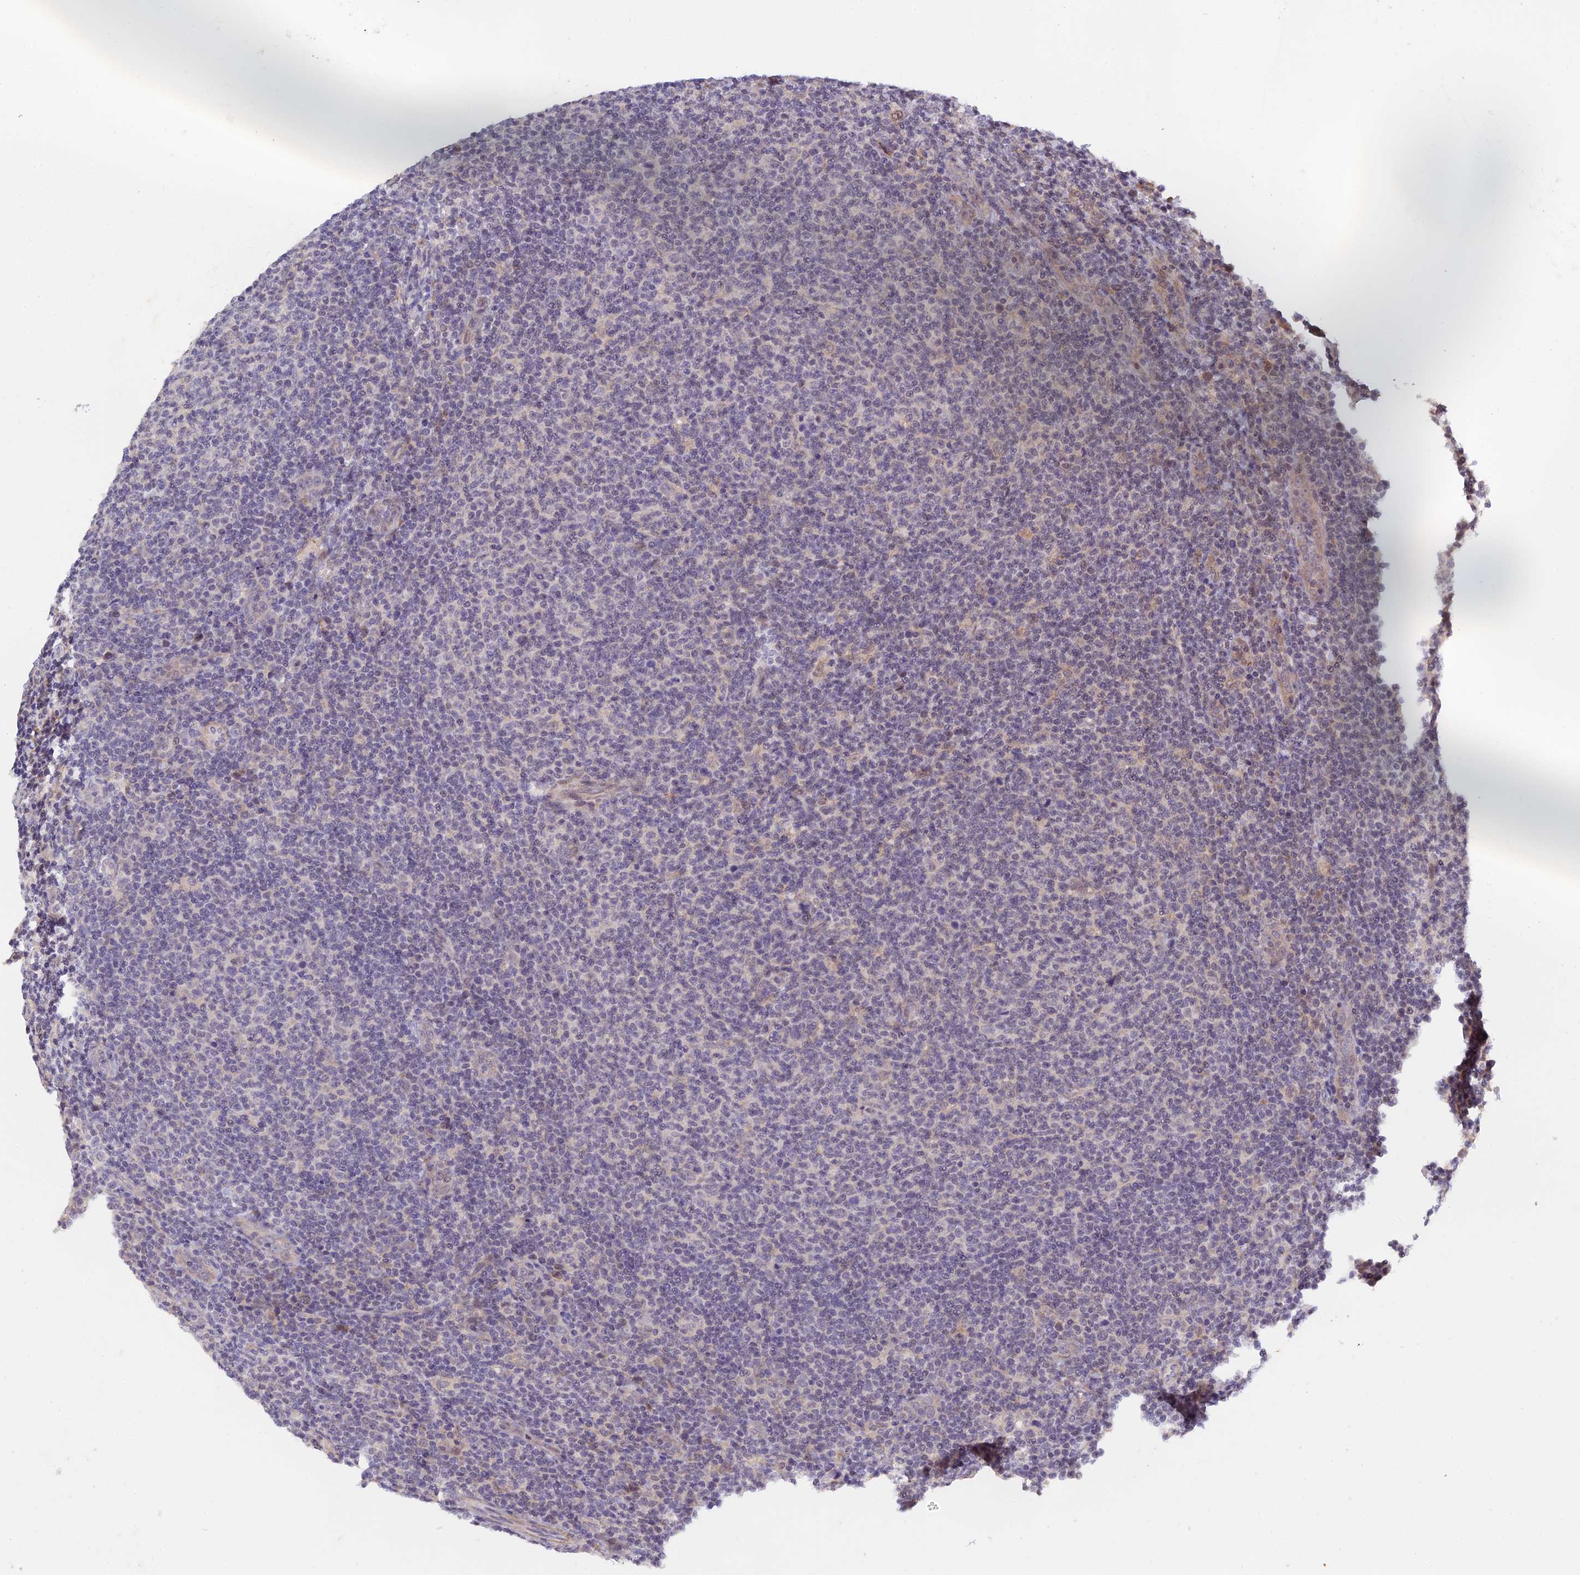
{"staining": {"intensity": "negative", "quantity": "none", "location": "none"}, "tissue": "lymphoma", "cell_type": "Tumor cells", "image_type": "cancer", "snomed": [{"axis": "morphology", "description": "Malignant lymphoma, non-Hodgkin's type, Low grade"}, {"axis": "topography", "description": "Lymph node"}], "caption": "The immunohistochemistry histopathology image has no significant positivity in tumor cells of malignant lymphoma, non-Hodgkin's type (low-grade) tissue.", "gene": "CWH43", "patient": {"sex": "male", "age": 66}}